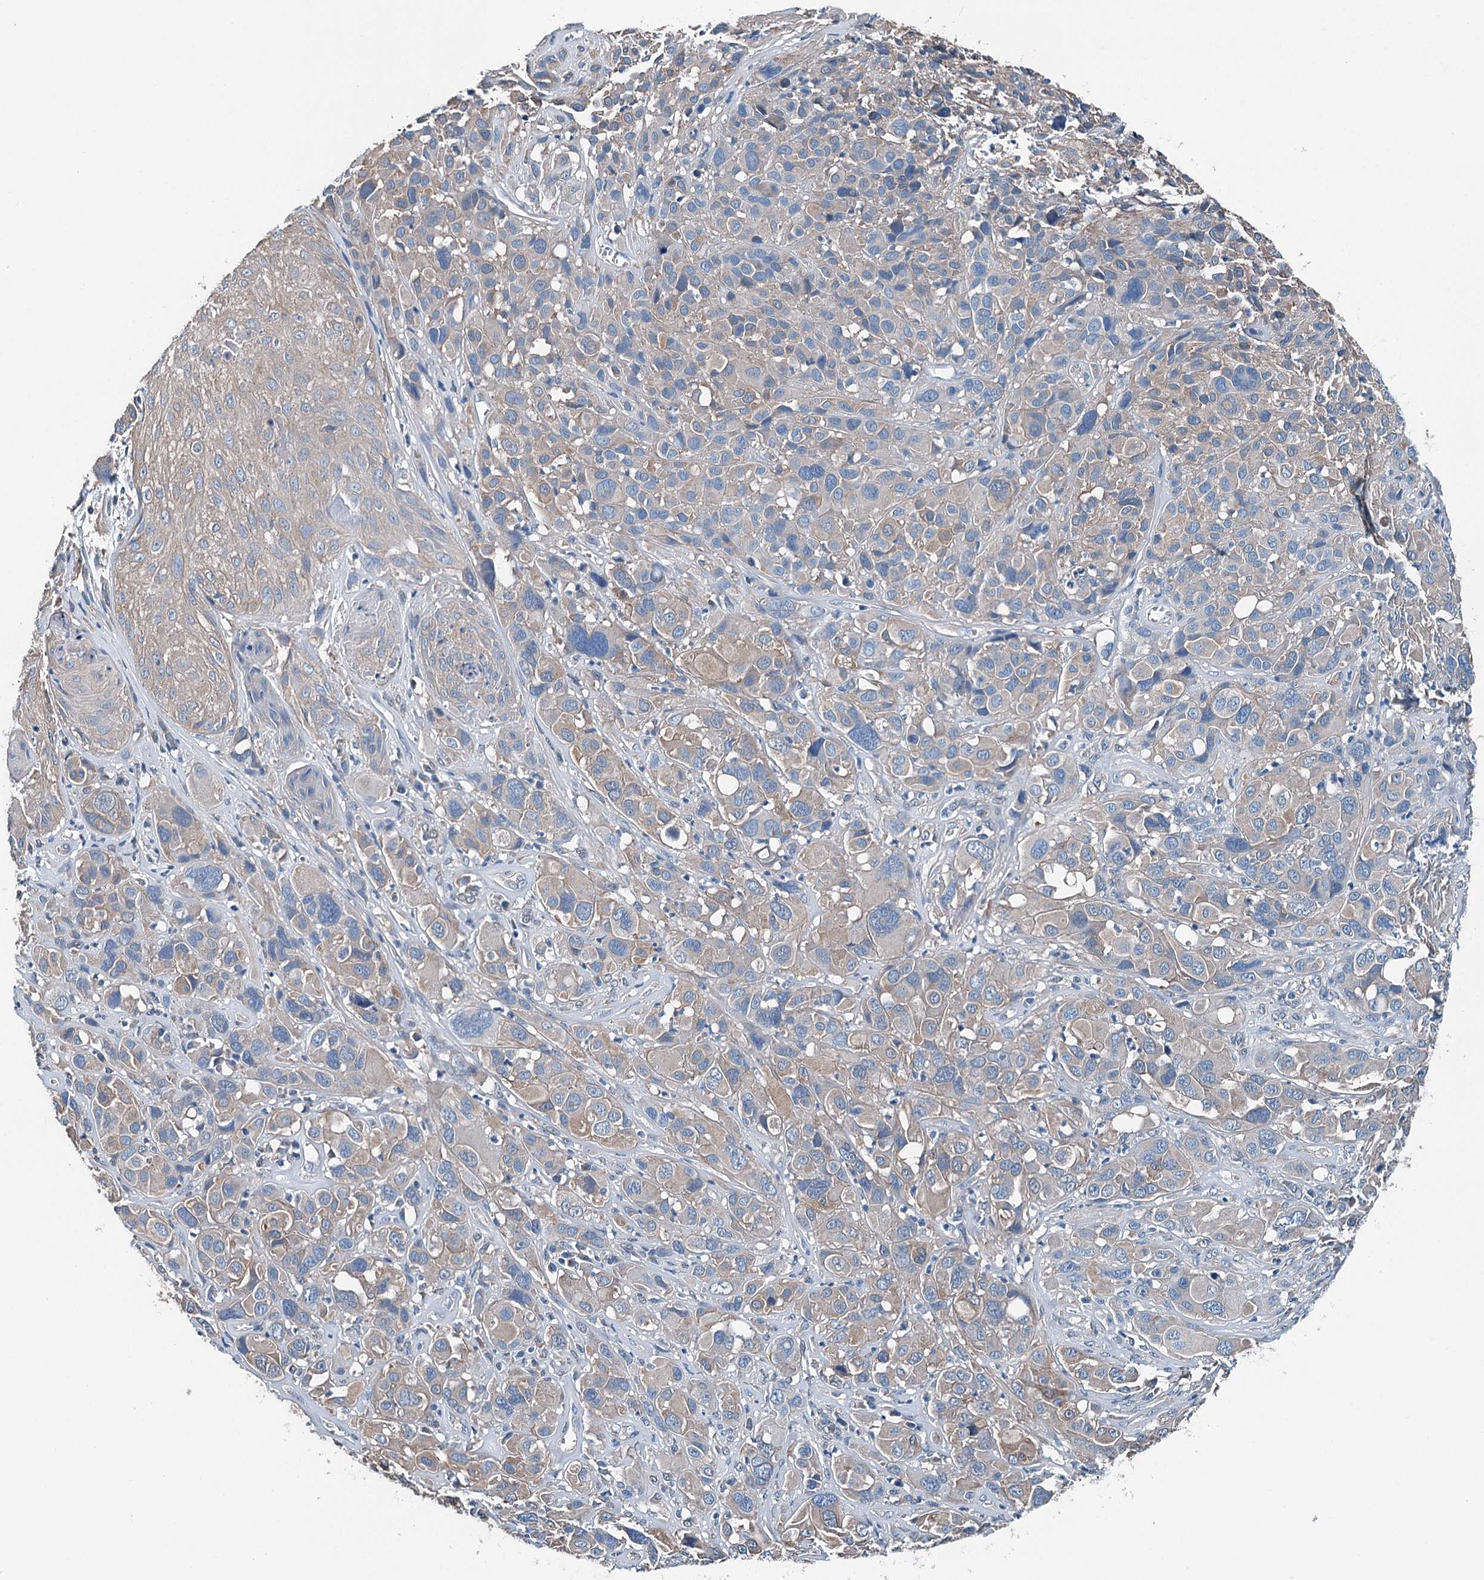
{"staining": {"intensity": "weak", "quantity": "<25%", "location": "cytoplasmic/membranous"}, "tissue": "melanoma", "cell_type": "Tumor cells", "image_type": "cancer", "snomed": [{"axis": "morphology", "description": "Malignant melanoma, NOS"}, {"axis": "topography", "description": "Skin of trunk"}], "caption": "IHC of malignant melanoma demonstrates no positivity in tumor cells. (DAB (3,3'-diaminobenzidine) immunohistochemistry, high magnification).", "gene": "BHMT", "patient": {"sex": "male", "age": 71}}